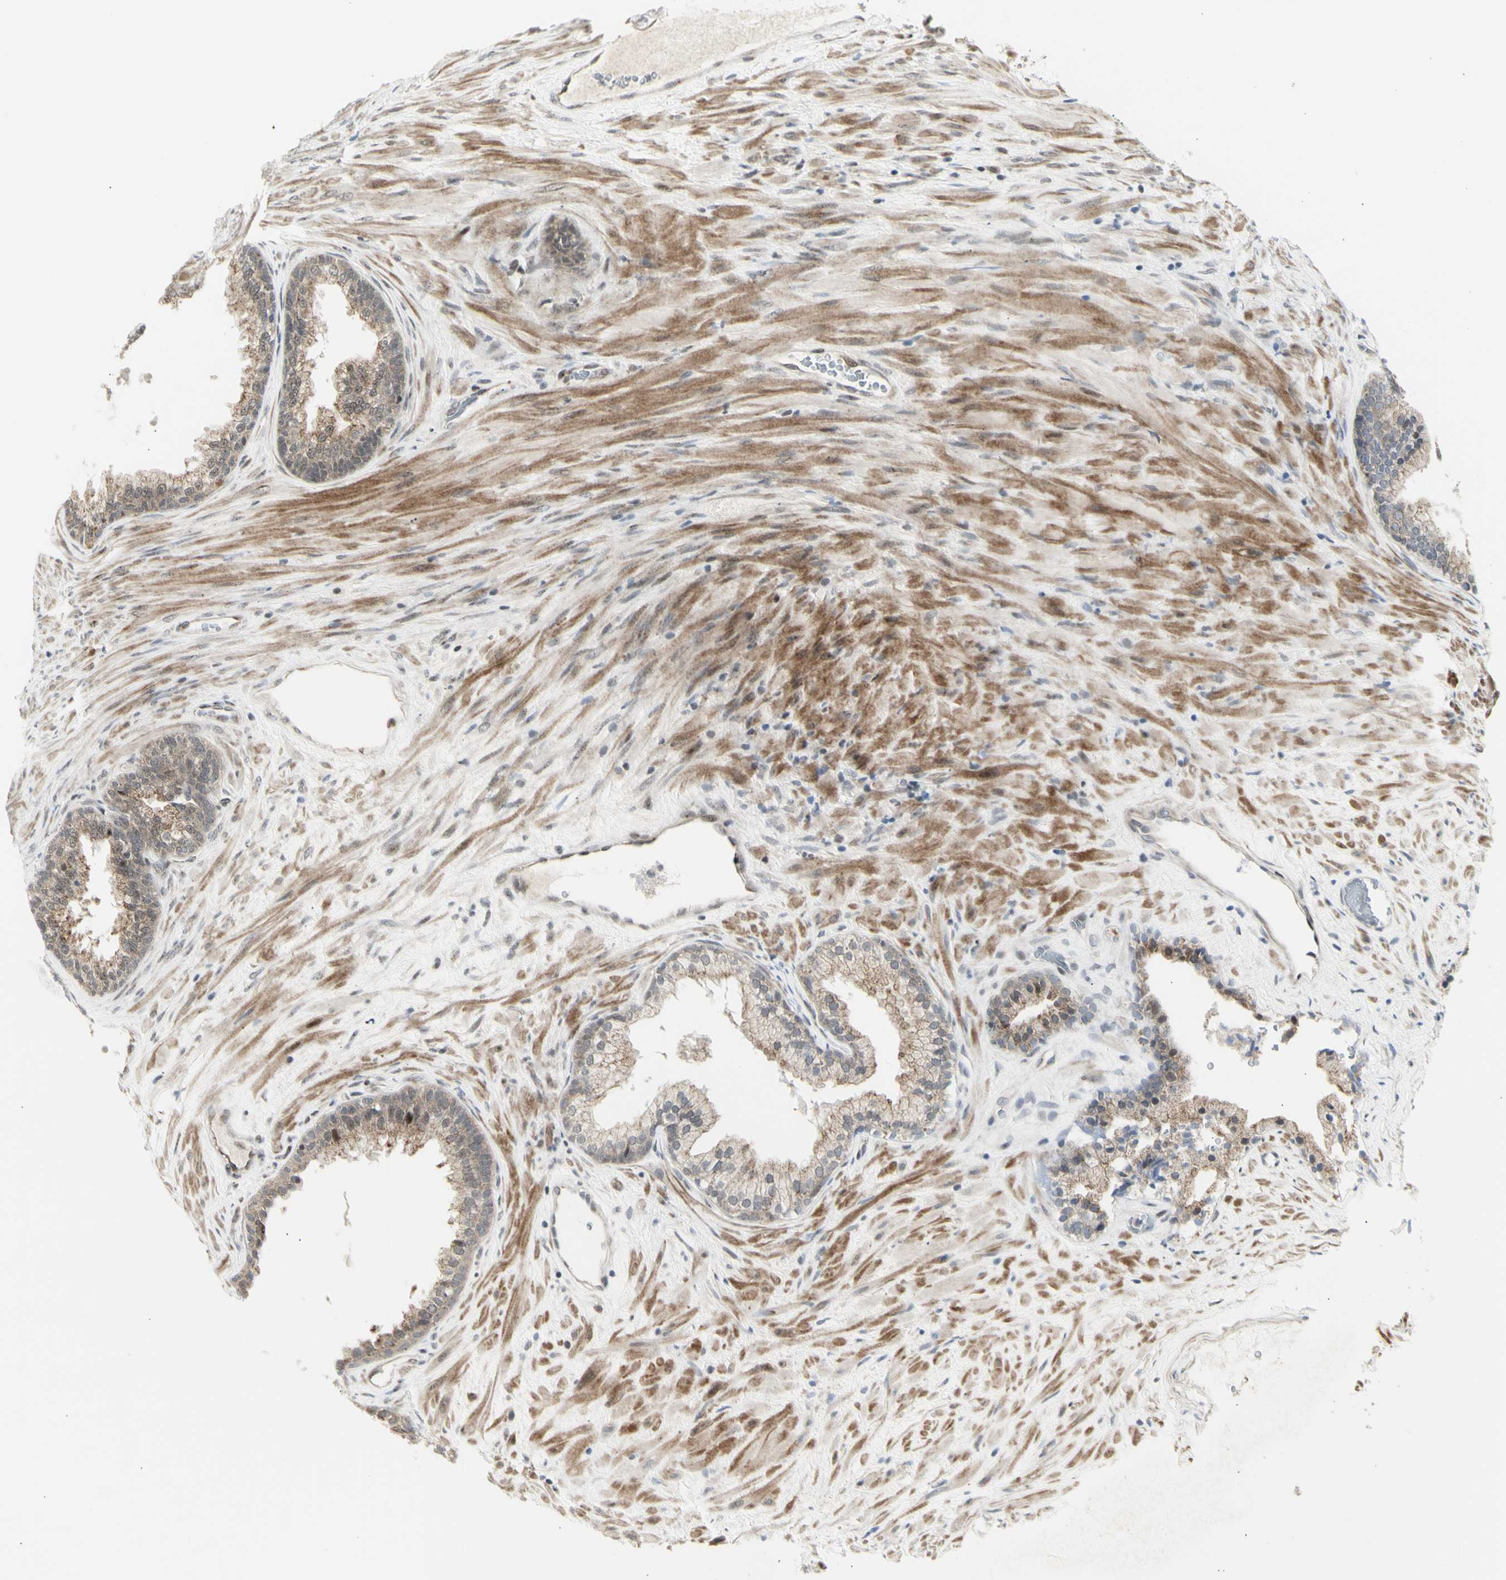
{"staining": {"intensity": "weak", "quantity": "25%-75%", "location": "cytoplasmic/membranous"}, "tissue": "prostate", "cell_type": "Glandular cells", "image_type": "normal", "snomed": [{"axis": "morphology", "description": "Normal tissue, NOS"}, {"axis": "topography", "description": "Prostate"}], "caption": "A micrograph showing weak cytoplasmic/membranous positivity in approximately 25%-75% of glandular cells in benign prostate, as visualized by brown immunohistochemical staining.", "gene": "DHRS7B", "patient": {"sex": "male", "age": 76}}